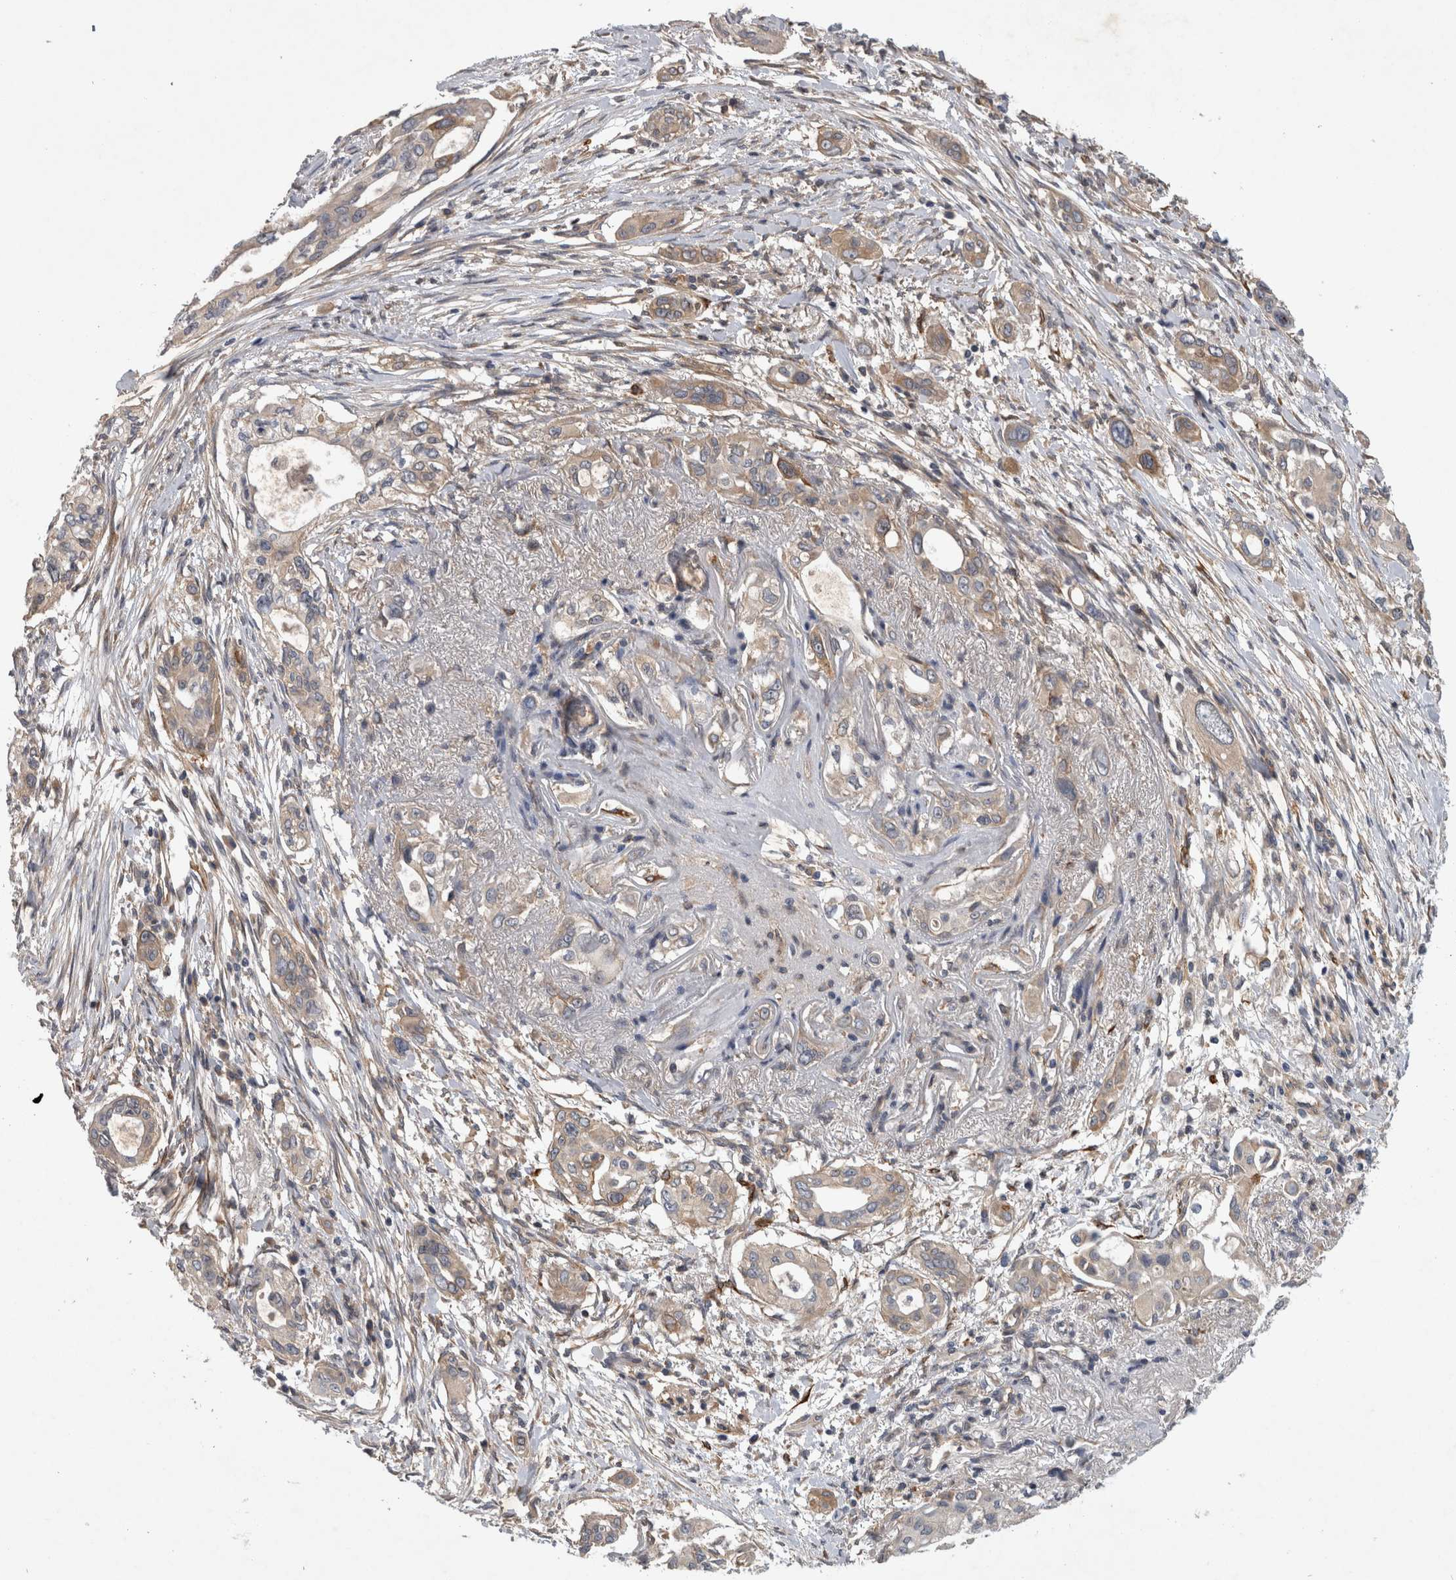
{"staining": {"intensity": "weak", "quantity": ">75%", "location": "cytoplasmic/membranous"}, "tissue": "pancreatic cancer", "cell_type": "Tumor cells", "image_type": "cancer", "snomed": [{"axis": "morphology", "description": "Adenocarcinoma, NOS"}, {"axis": "topography", "description": "Pancreas"}], "caption": "Immunohistochemical staining of pancreatic cancer (adenocarcinoma) displays low levels of weak cytoplasmic/membranous positivity in approximately >75% of tumor cells.", "gene": "ANKFY1", "patient": {"sex": "female", "age": 60}}